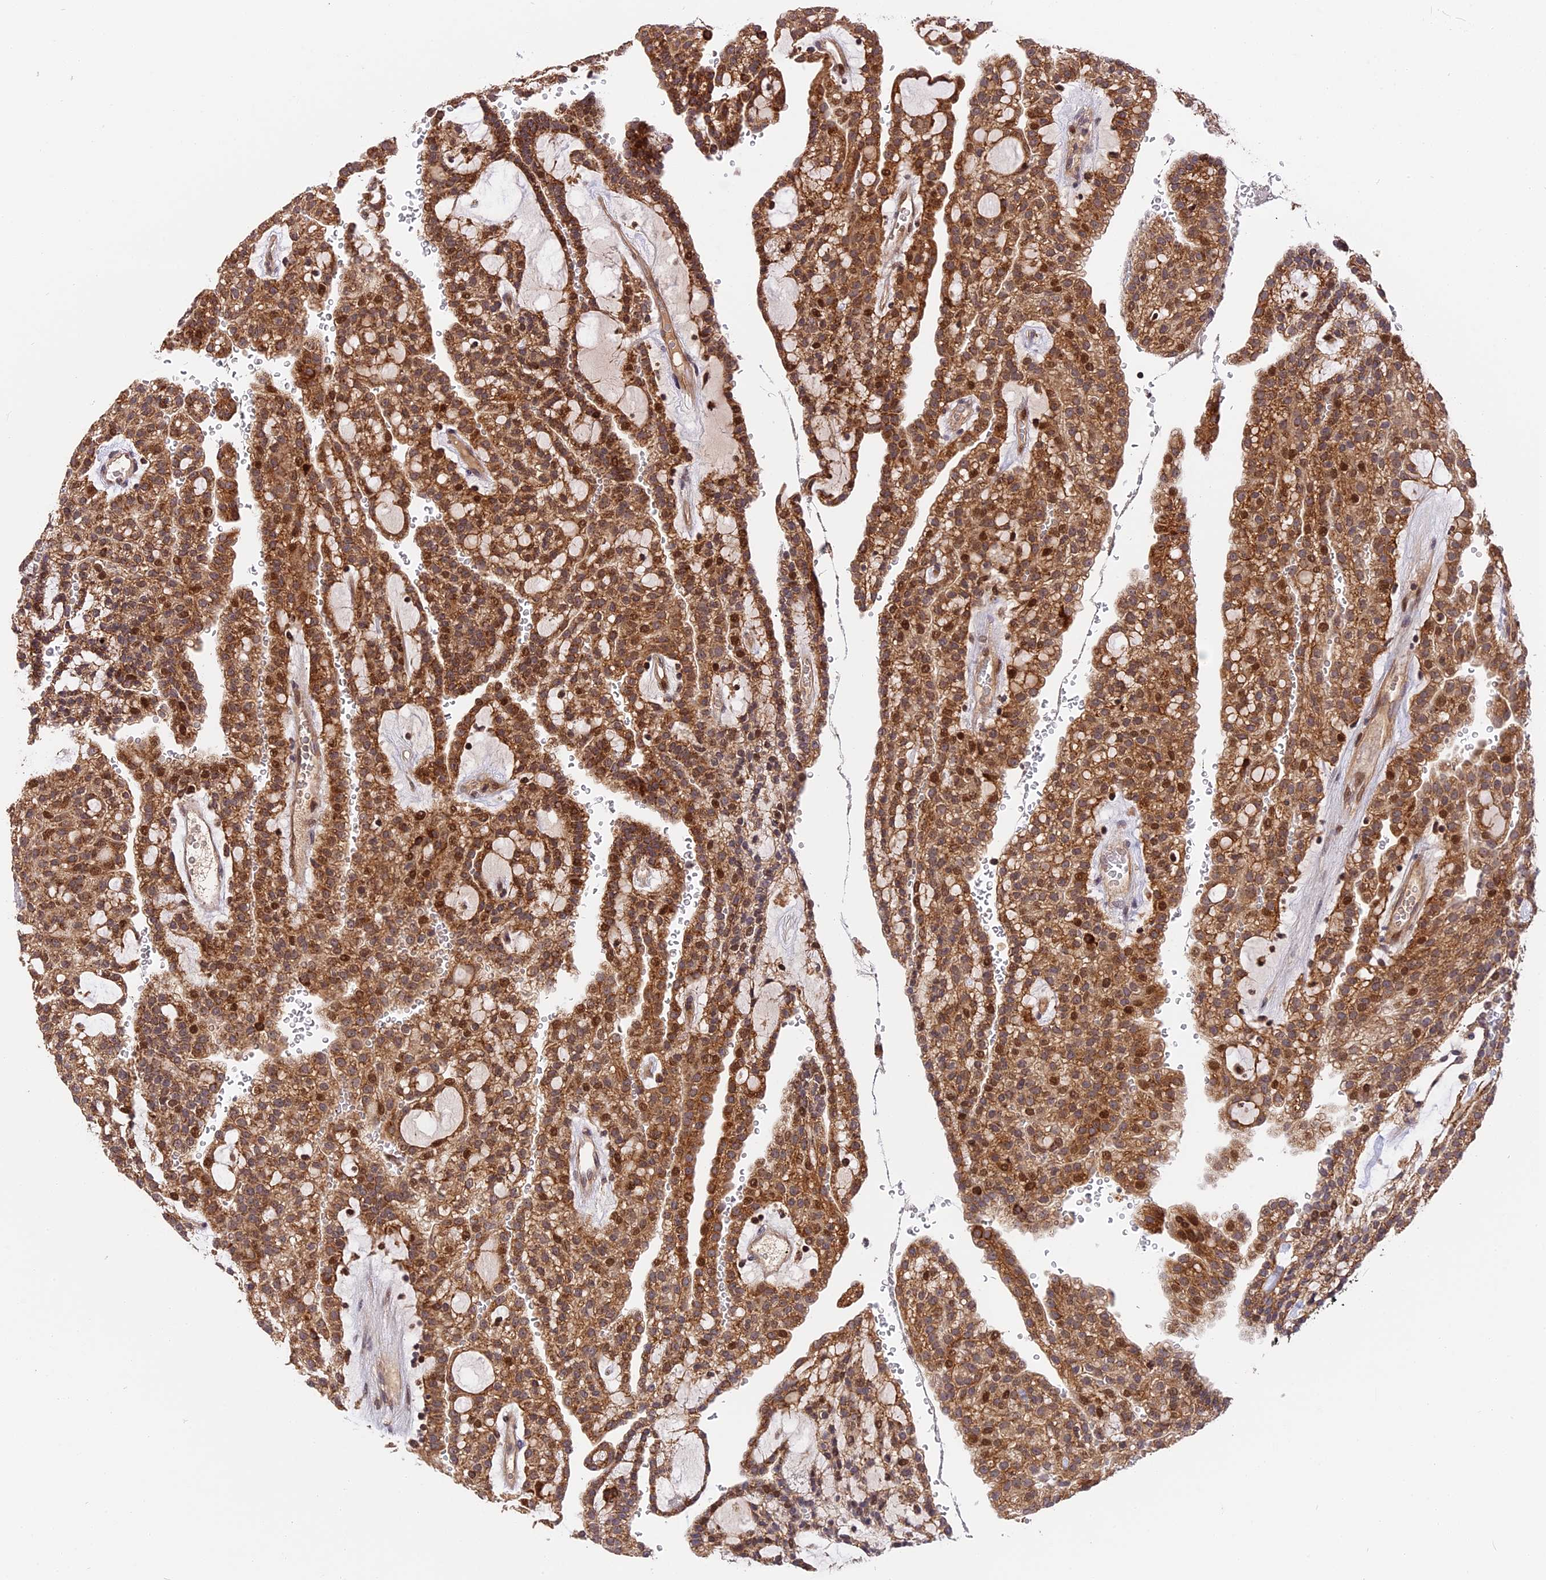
{"staining": {"intensity": "strong", "quantity": ">75%", "location": "cytoplasmic/membranous,nuclear"}, "tissue": "renal cancer", "cell_type": "Tumor cells", "image_type": "cancer", "snomed": [{"axis": "morphology", "description": "Adenocarcinoma, NOS"}, {"axis": "topography", "description": "Kidney"}], "caption": "A brown stain labels strong cytoplasmic/membranous and nuclear expression of a protein in human adenocarcinoma (renal) tumor cells.", "gene": "RERGL", "patient": {"sex": "male", "age": 63}}